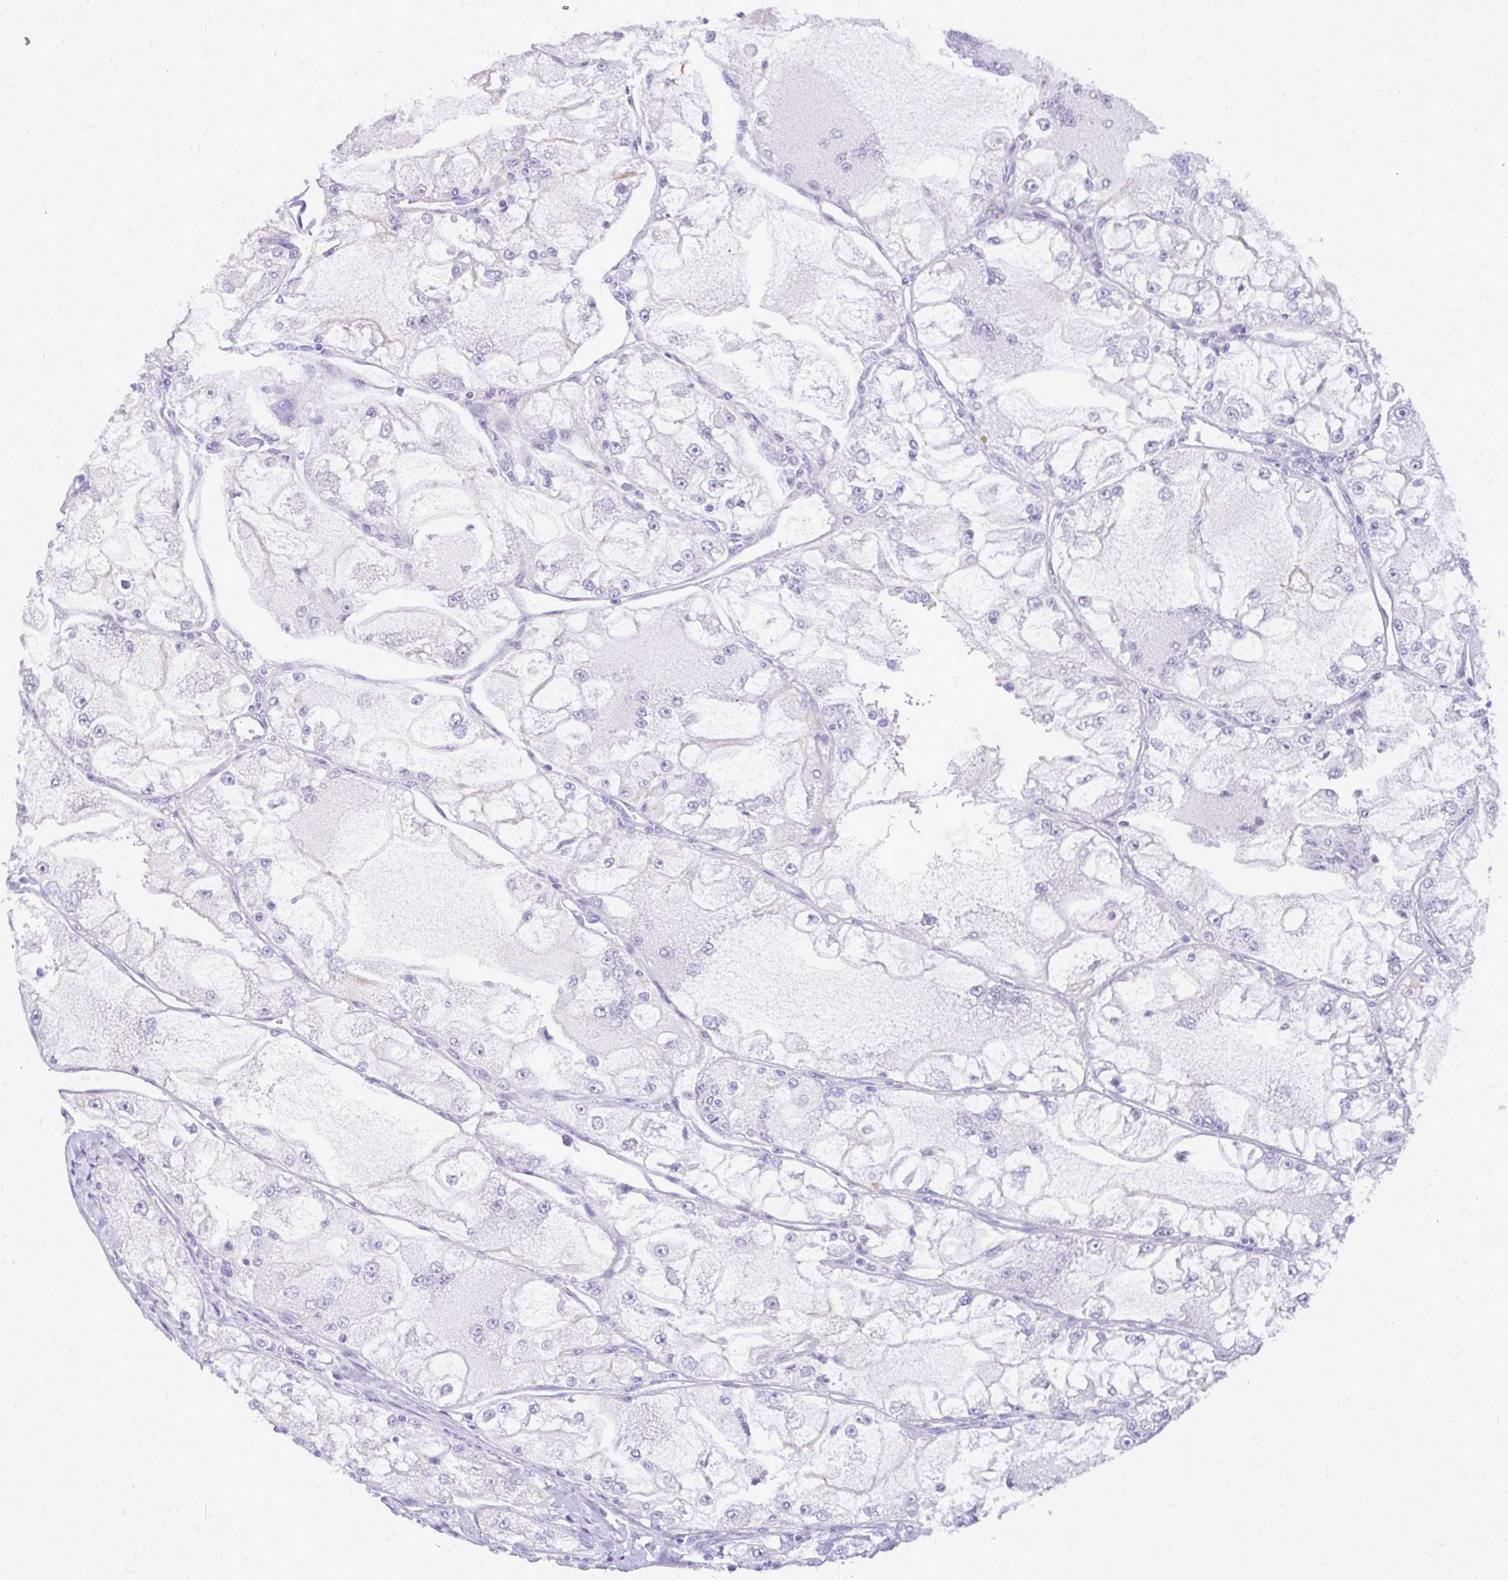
{"staining": {"intensity": "negative", "quantity": "none", "location": "none"}, "tissue": "renal cancer", "cell_type": "Tumor cells", "image_type": "cancer", "snomed": [{"axis": "morphology", "description": "Adenocarcinoma, NOS"}, {"axis": "topography", "description": "Kidney"}], "caption": "Immunohistochemistry histopathology image of adenocarcinoma (renal) stained for a protein (brown), which reveals no expression in tumor cells.", "gene": "MAP1LC3A", "patient": {"sex": "female", "age": 72}}